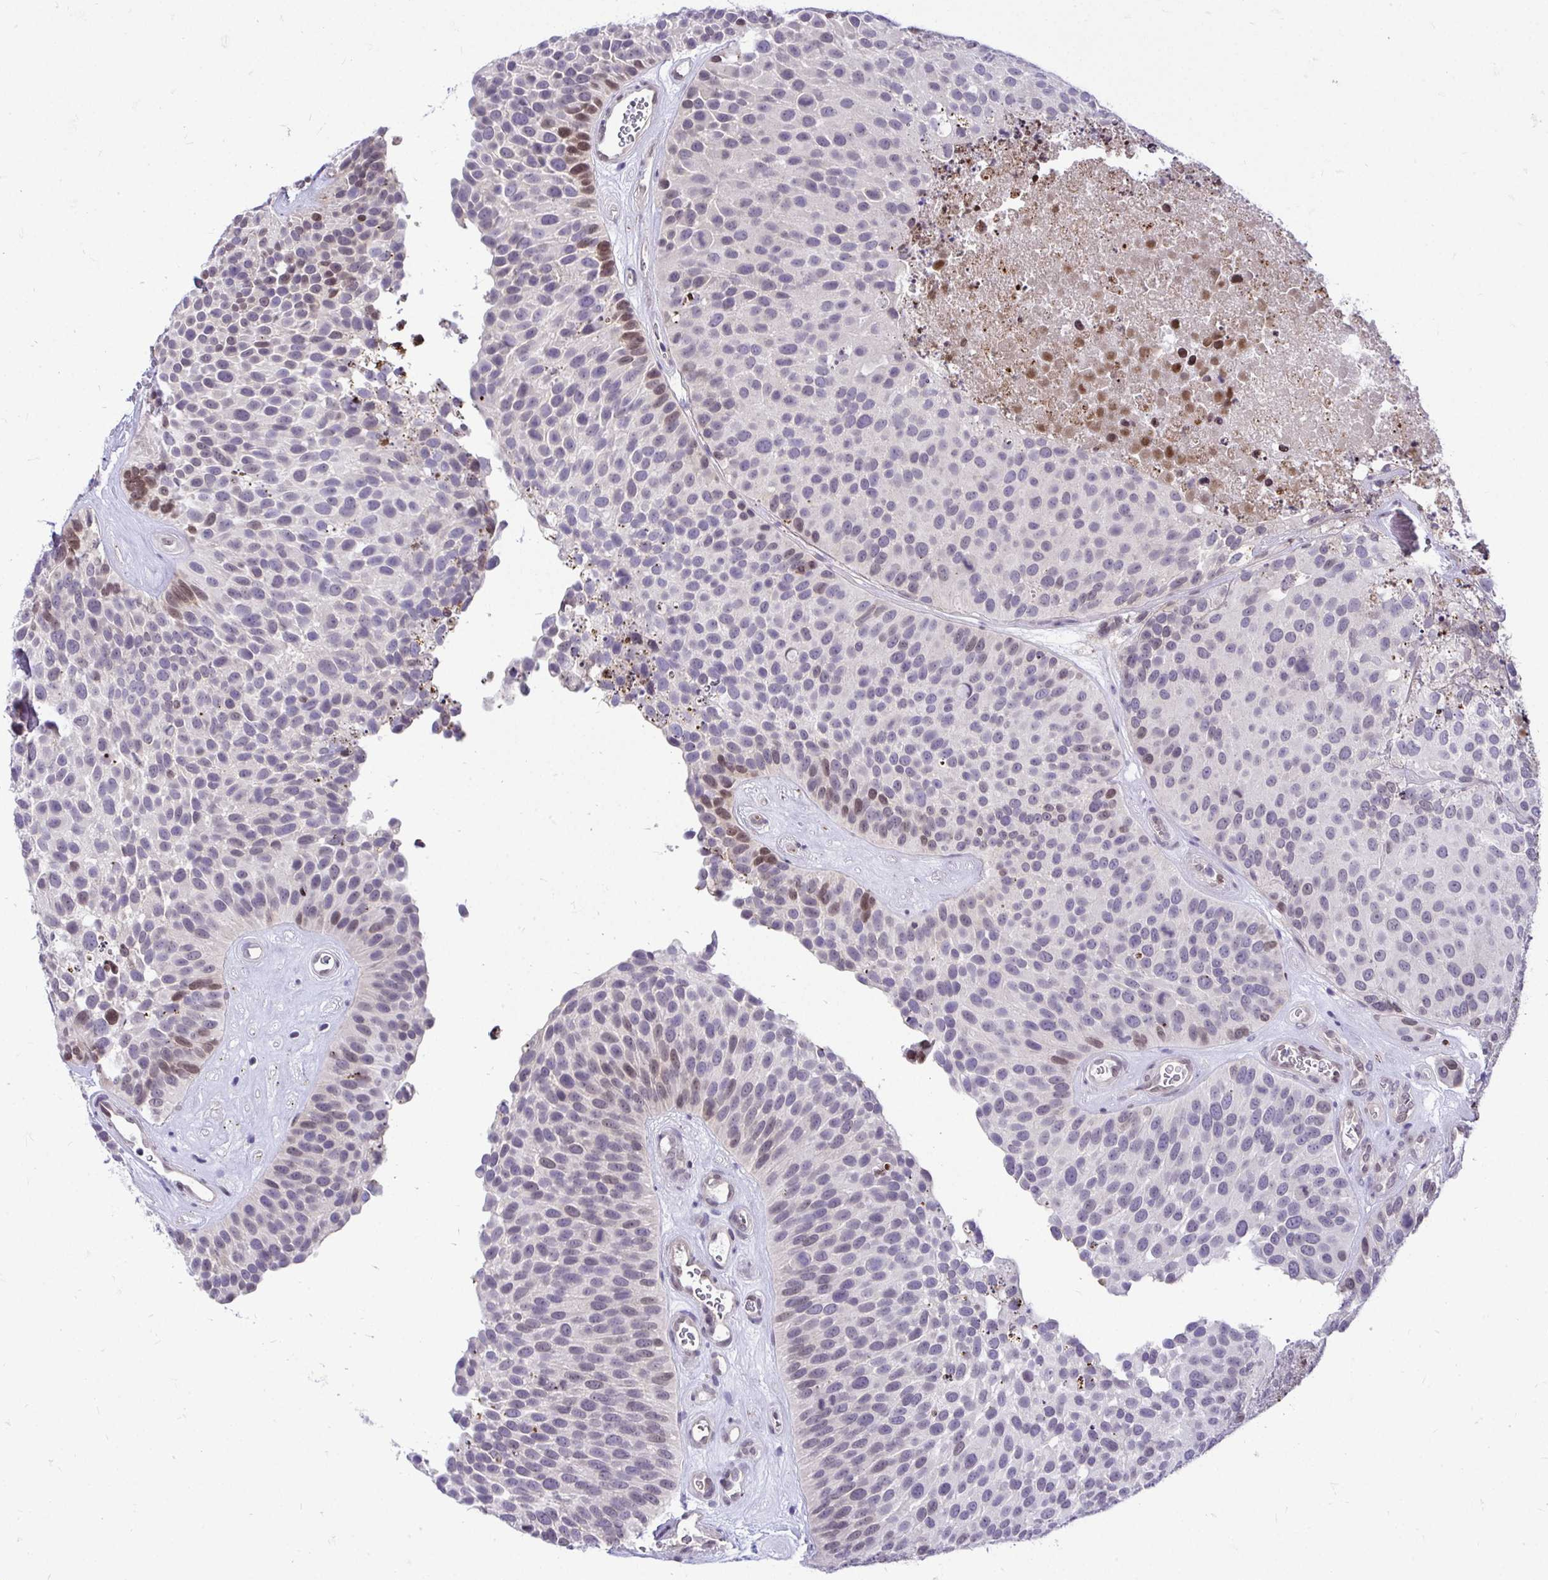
{"staining": {"intensity": "moderate", "quantity": "<25%", "location": "nuclear"}, "tissue": "urothelial cancer", "cell_type": "Tumor cells", "image_type": "cancer", "snomed": [{"axis": "morphology", "description": "Urothelial carcinoma, Low grade"}, {"axis": "topography", "description": "Urinary bladder"}], "caption": "The histopathology image demonstrates a brown stain indicating the presence of a protein in the nuclear of tumor cells in urothelial cancer. Immunohistochemistry stains the protein in brown and the nuclei are stained blue.", "gene": "BANF1", "patient": {"sex": "male", "age": 76}}